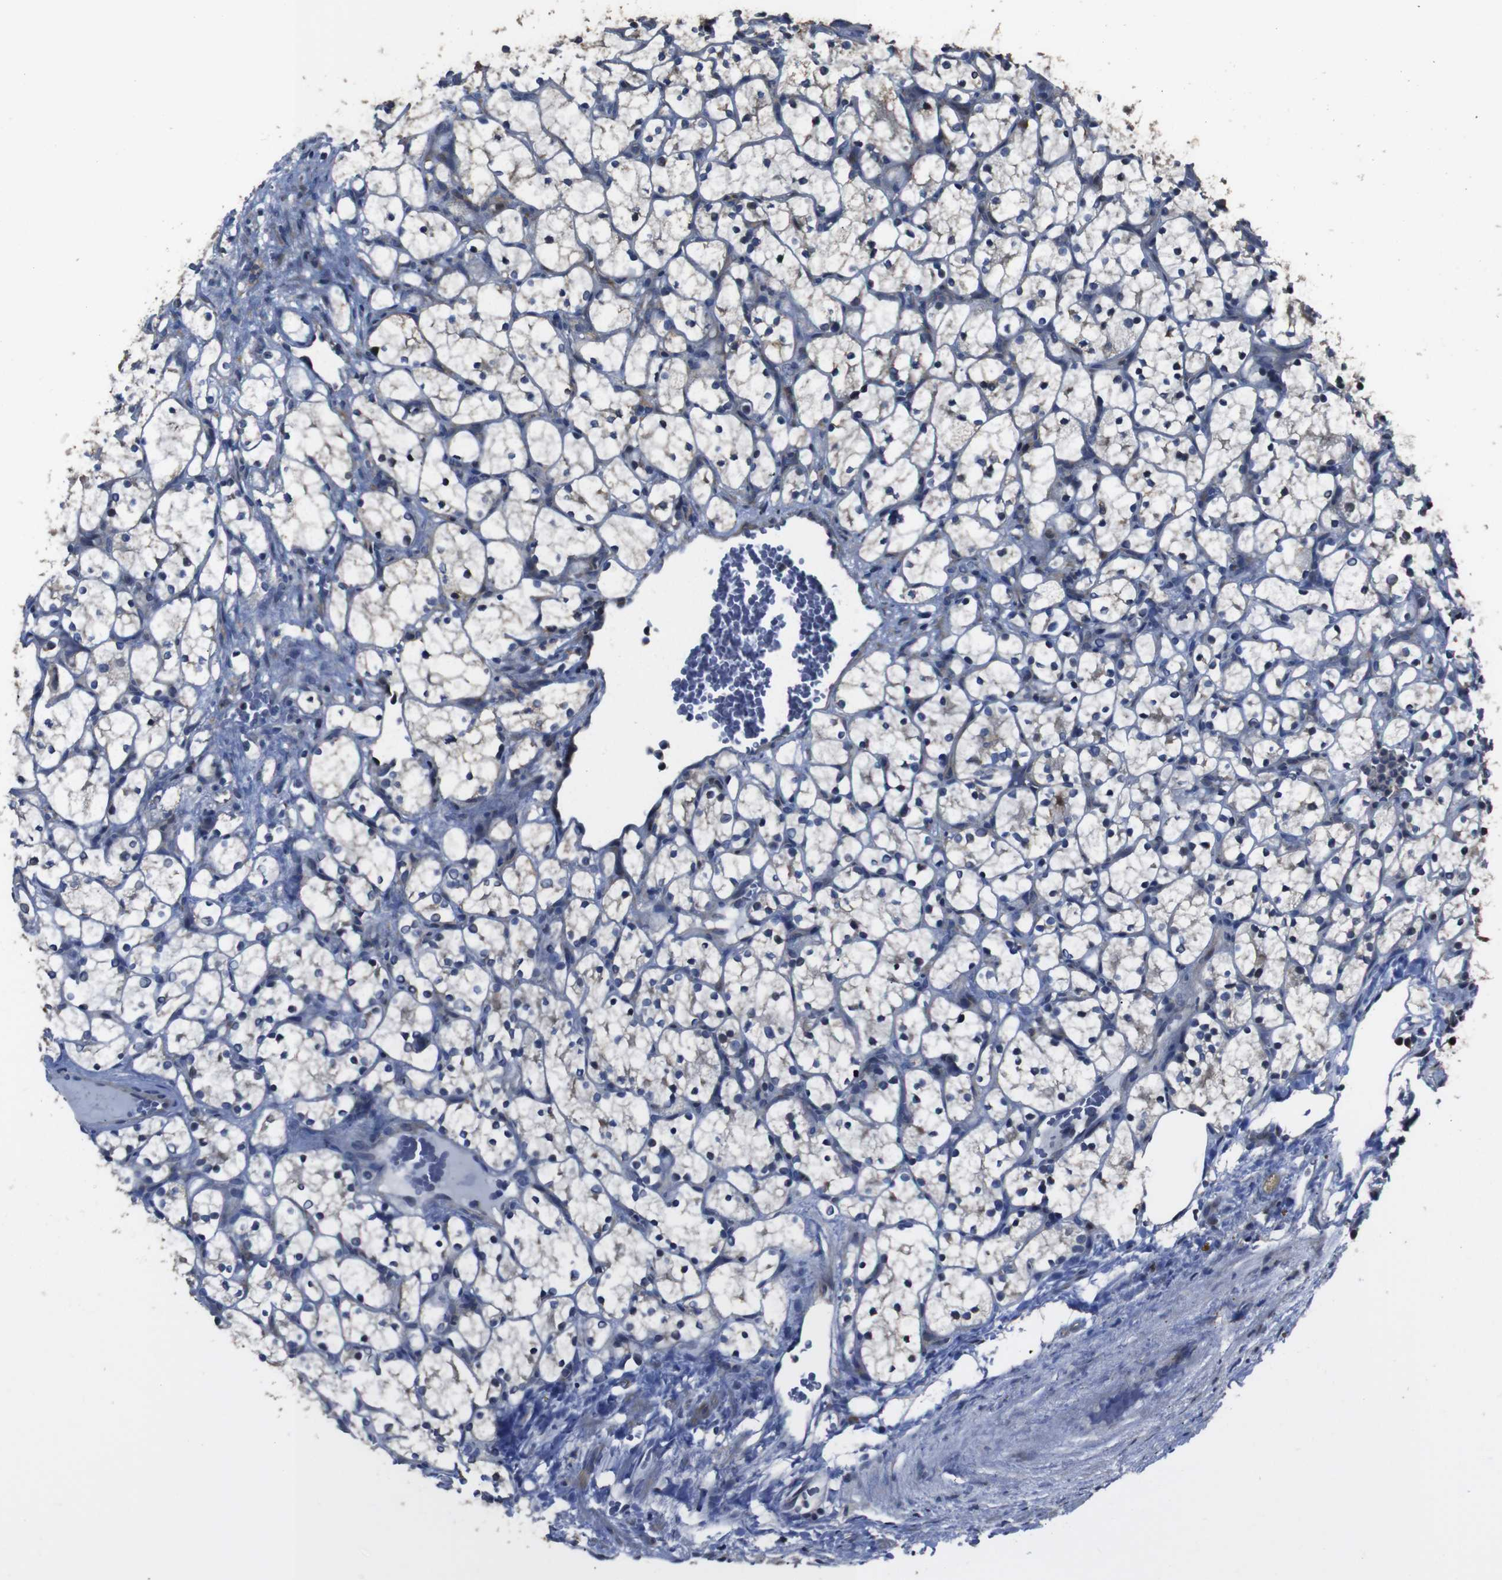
{"staining": {"intensity": "negative", "quantity": "none", "location": "none"}, "tissue": "renal cancer", "cell_type": "Tumor cells", "image_type": "cancer", "snomed": [{"axis": "morphology", "description": "Adenocarcinoma, NOS"}, {"axis": "topography", "description": "Kidney"}], "caption": "Micrograph shows no protein staining in tumor cells of renal adenocarcinoma tissue. Brightfield microscopy of IHC stained with DAB (brown) and hematoxylin (blue), captured at high magnification.", "gene": "SNN", "patient": {"sex": "female", "age": 69}}